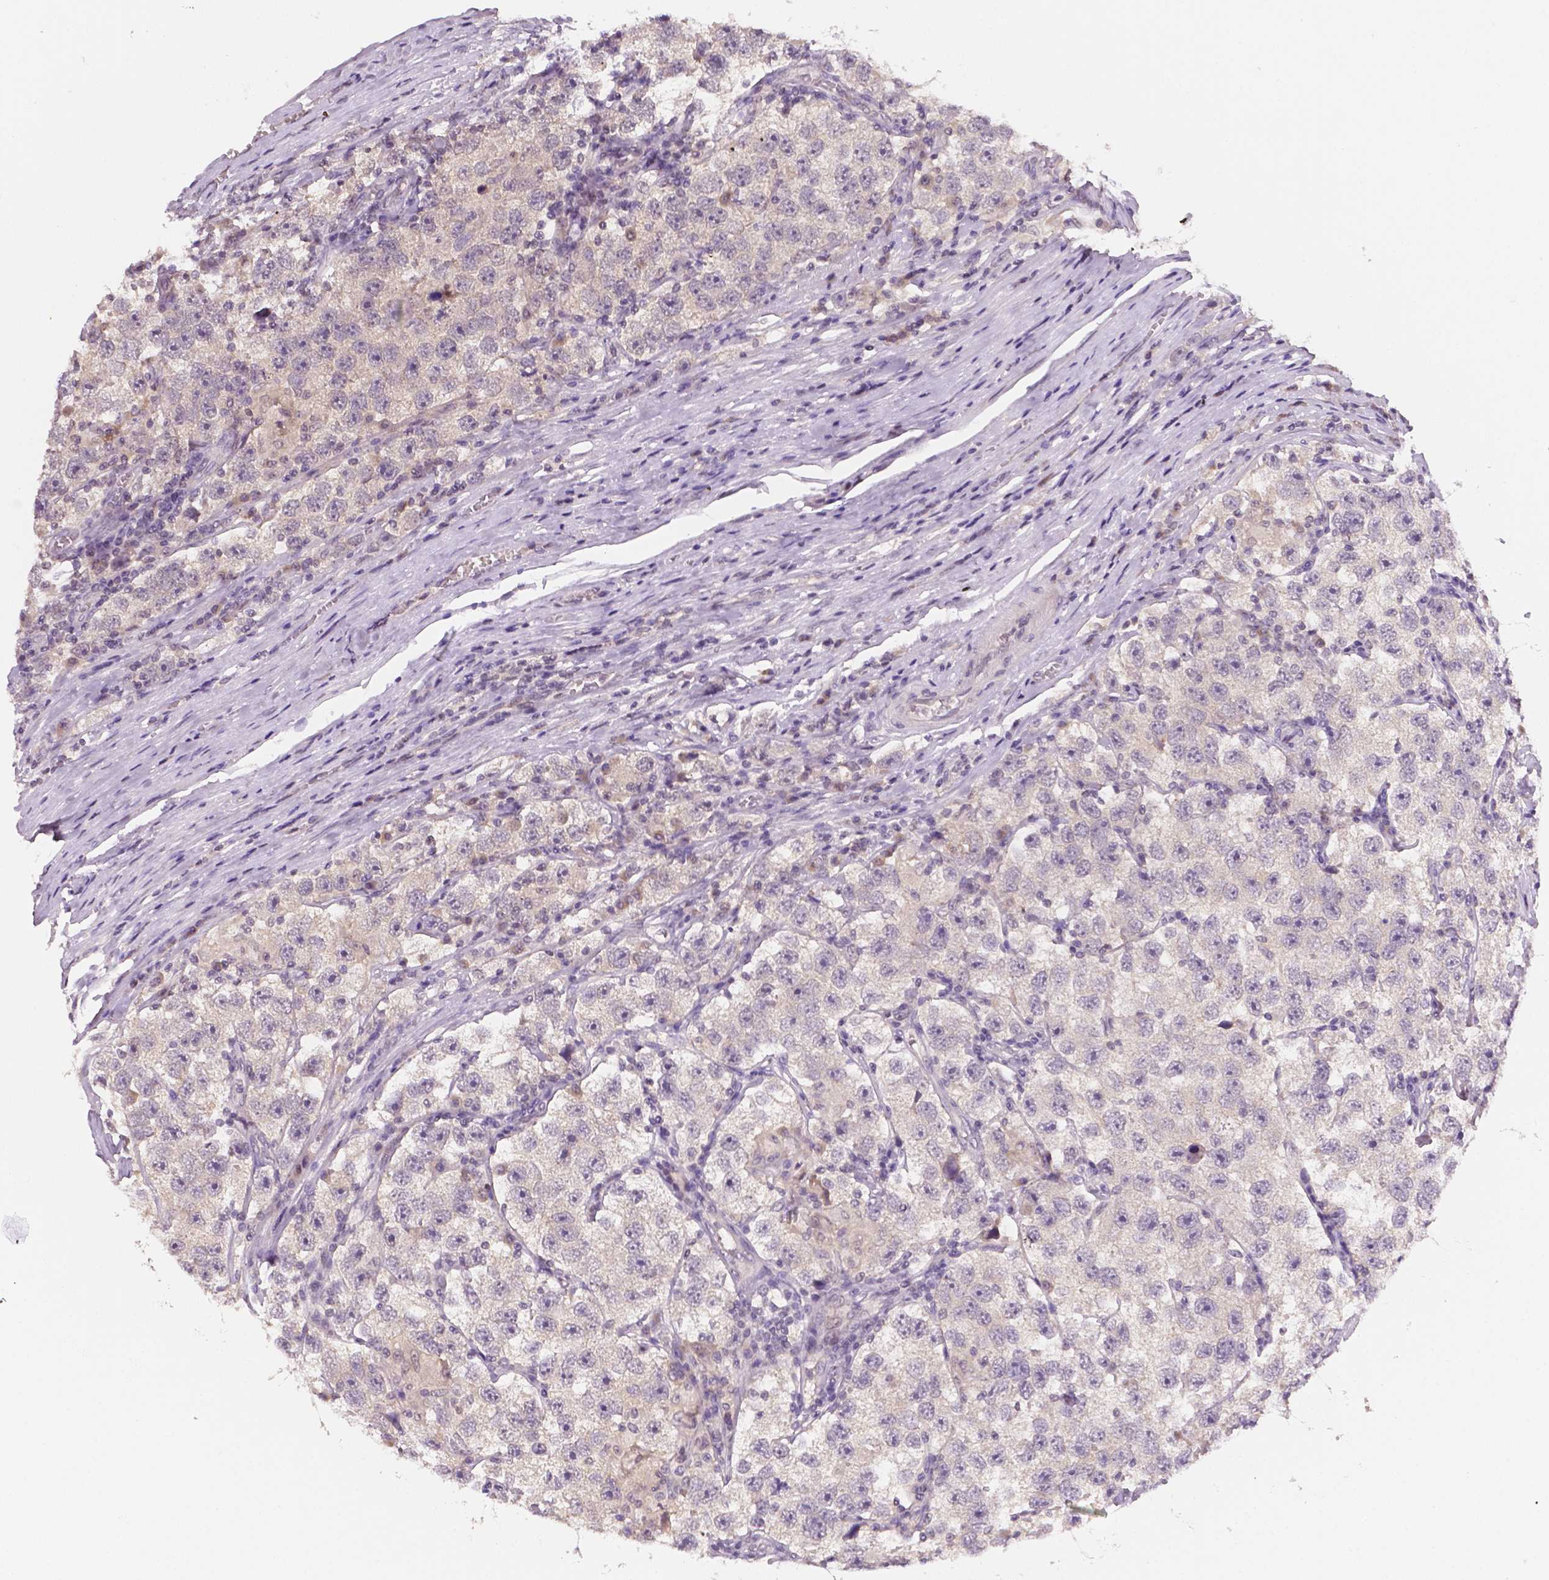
{"staining": {"intensity": "negative", "quantity": "none", "location": "none"}, "tissue": "testis cancer", "cell_type": "Tumor cells", "image_type": "cancer", "snomed": [{"axis": "morphology", "description": "Seminoma, NOS"}, {"axis": "topography", "description": "Testis"}], "caption": "Immunohistochemistry histopathology image of human seminoma (testis) stained for a protein (brown), which displays no staining in tumor cells.", "gene": "MROH6", "patient": {"sex": "male", "age": 26}}